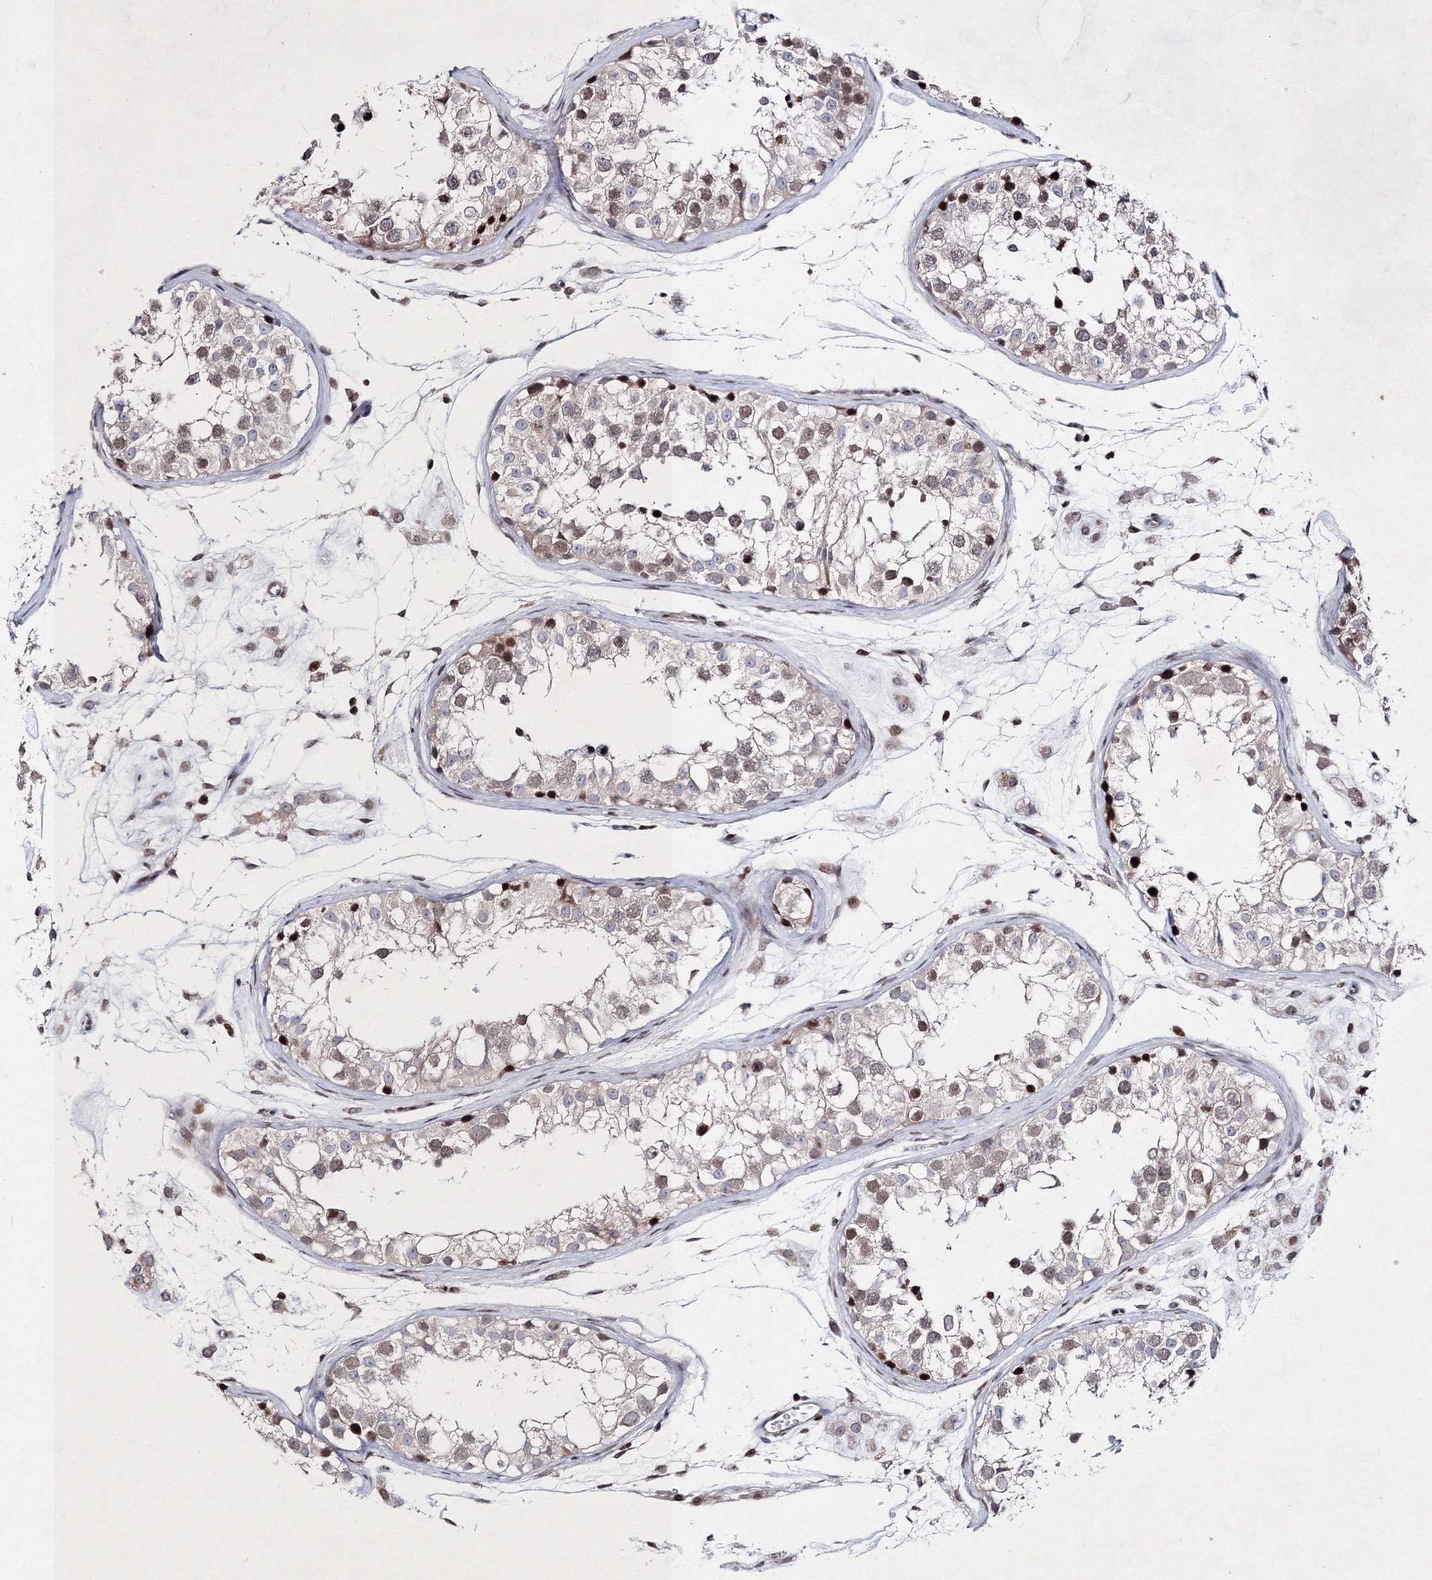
{"staining": {"intensity": "weak", "quantity": "<25%", "location": "nuclear"}, "tissue": "testis", "cell_type": "Cells in seminiferous ducts", "image_type": "normal", "snomed": [{"axis": "morphology", "description": "Normal tissue, NOS"}, {"axis": "morphology", "description": "Adenocarcinoma, metastatic, NOS"}, {"axis": "topography", "description": "Testis"}], "caption": "IHC image of unremarkable testis: human testis stained with DAB demonstrates no significant protein staining in cells in seminiferous ducts.", "gene": "SMIM29", "patient": {"sex": "male", "age": 26}}